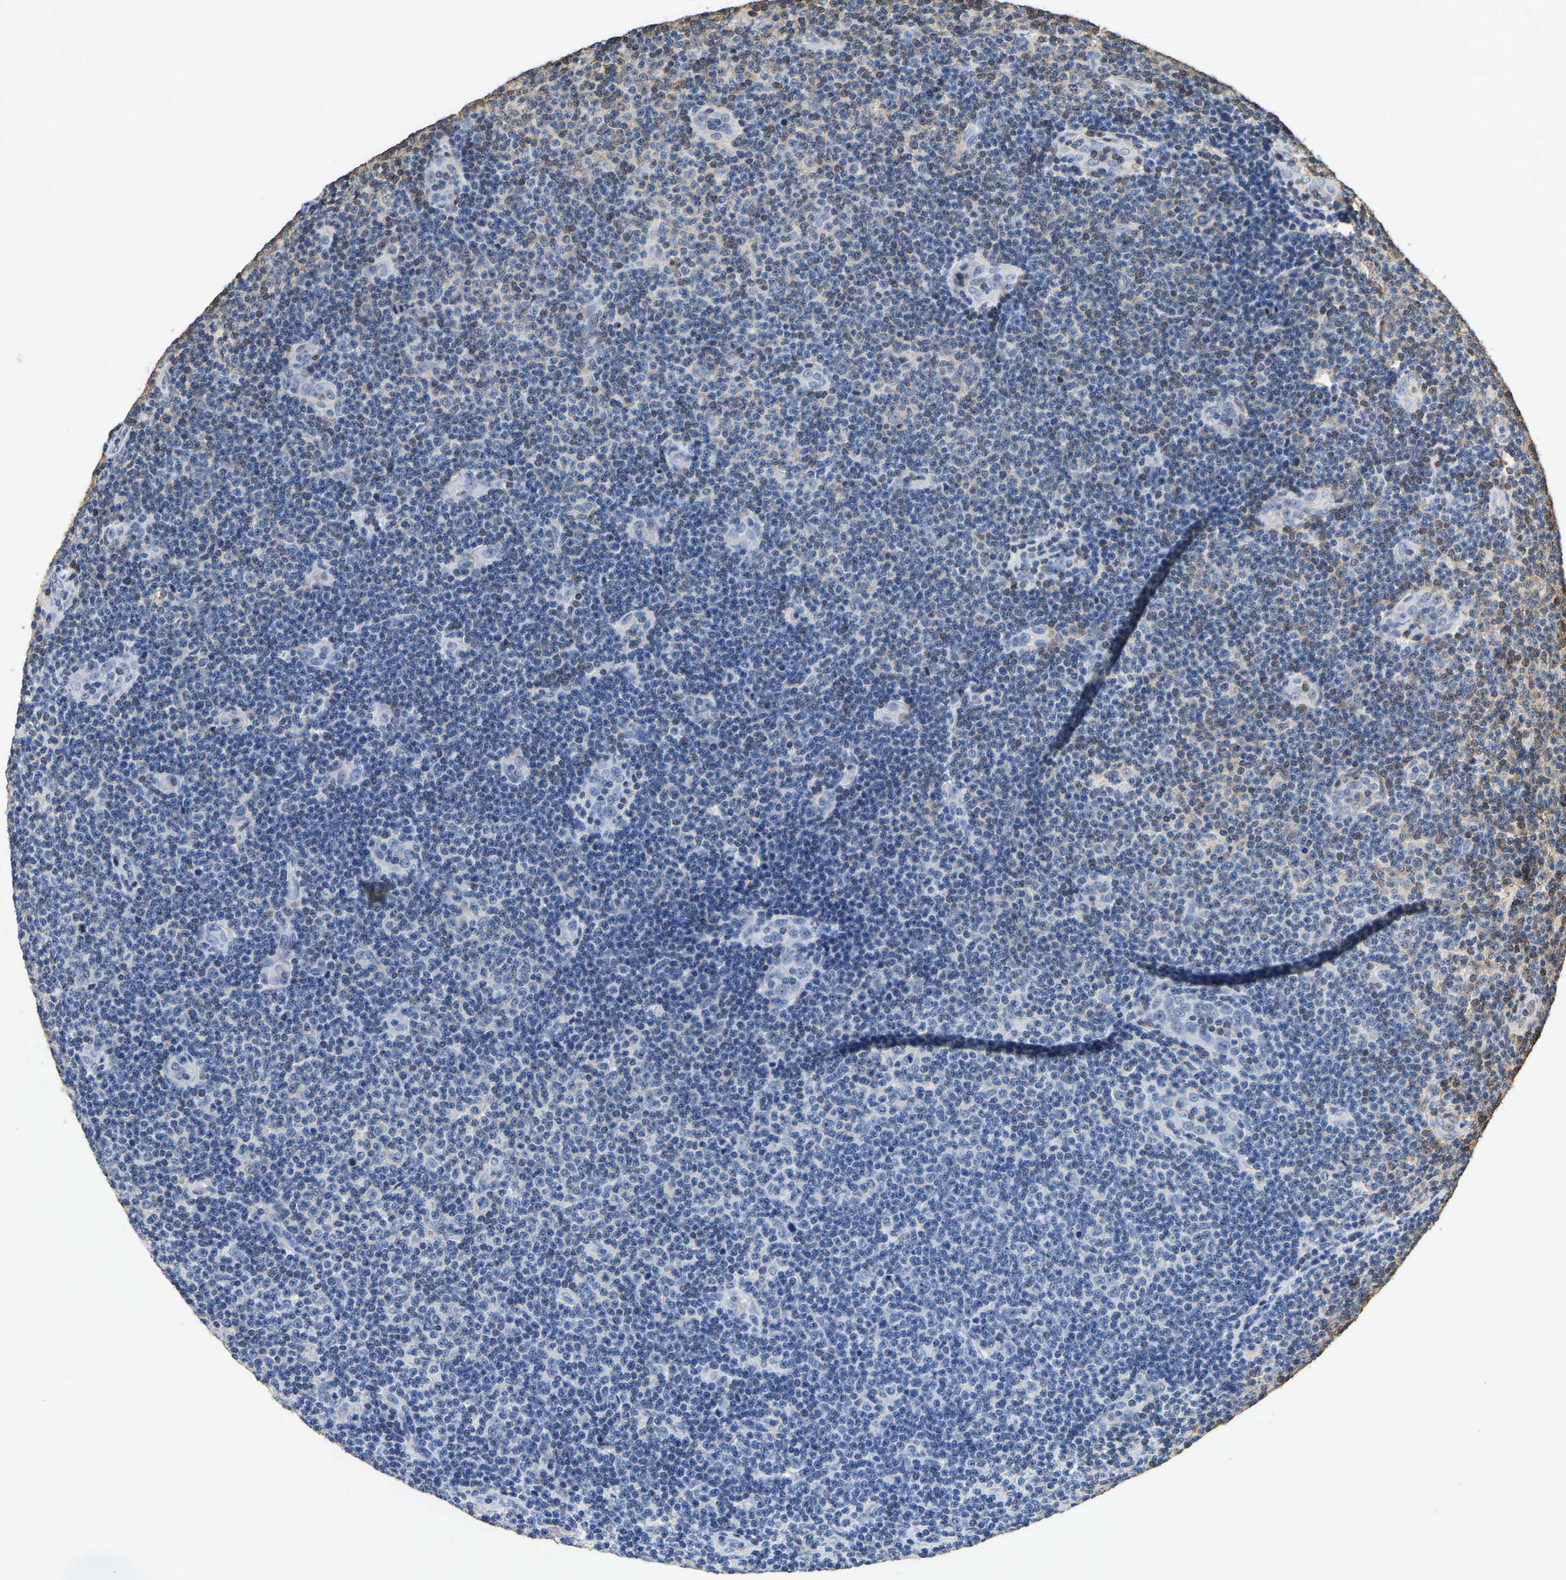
{"staining": {"intensity": "negative", "quantity": "none", "location": "none"}, "tissue": "lymphoma", "cell_type": "Tumor cells", "image_type": "cancer", "snomed": [{"axis": "morphology", "description": "Malignant lymphoma, non-Hodgkin's type, Low grade"}, {"axis": "topography", "description": "Lymph node"}], "caption": "IHC histopathology image of human low-grade malignant lymphoma, non-Hodgkin's type stained for a protein (brown), which displays no expression in tumor cells.", "gene": "LDHB", "patient": {"sex": "male", "age": 83}}